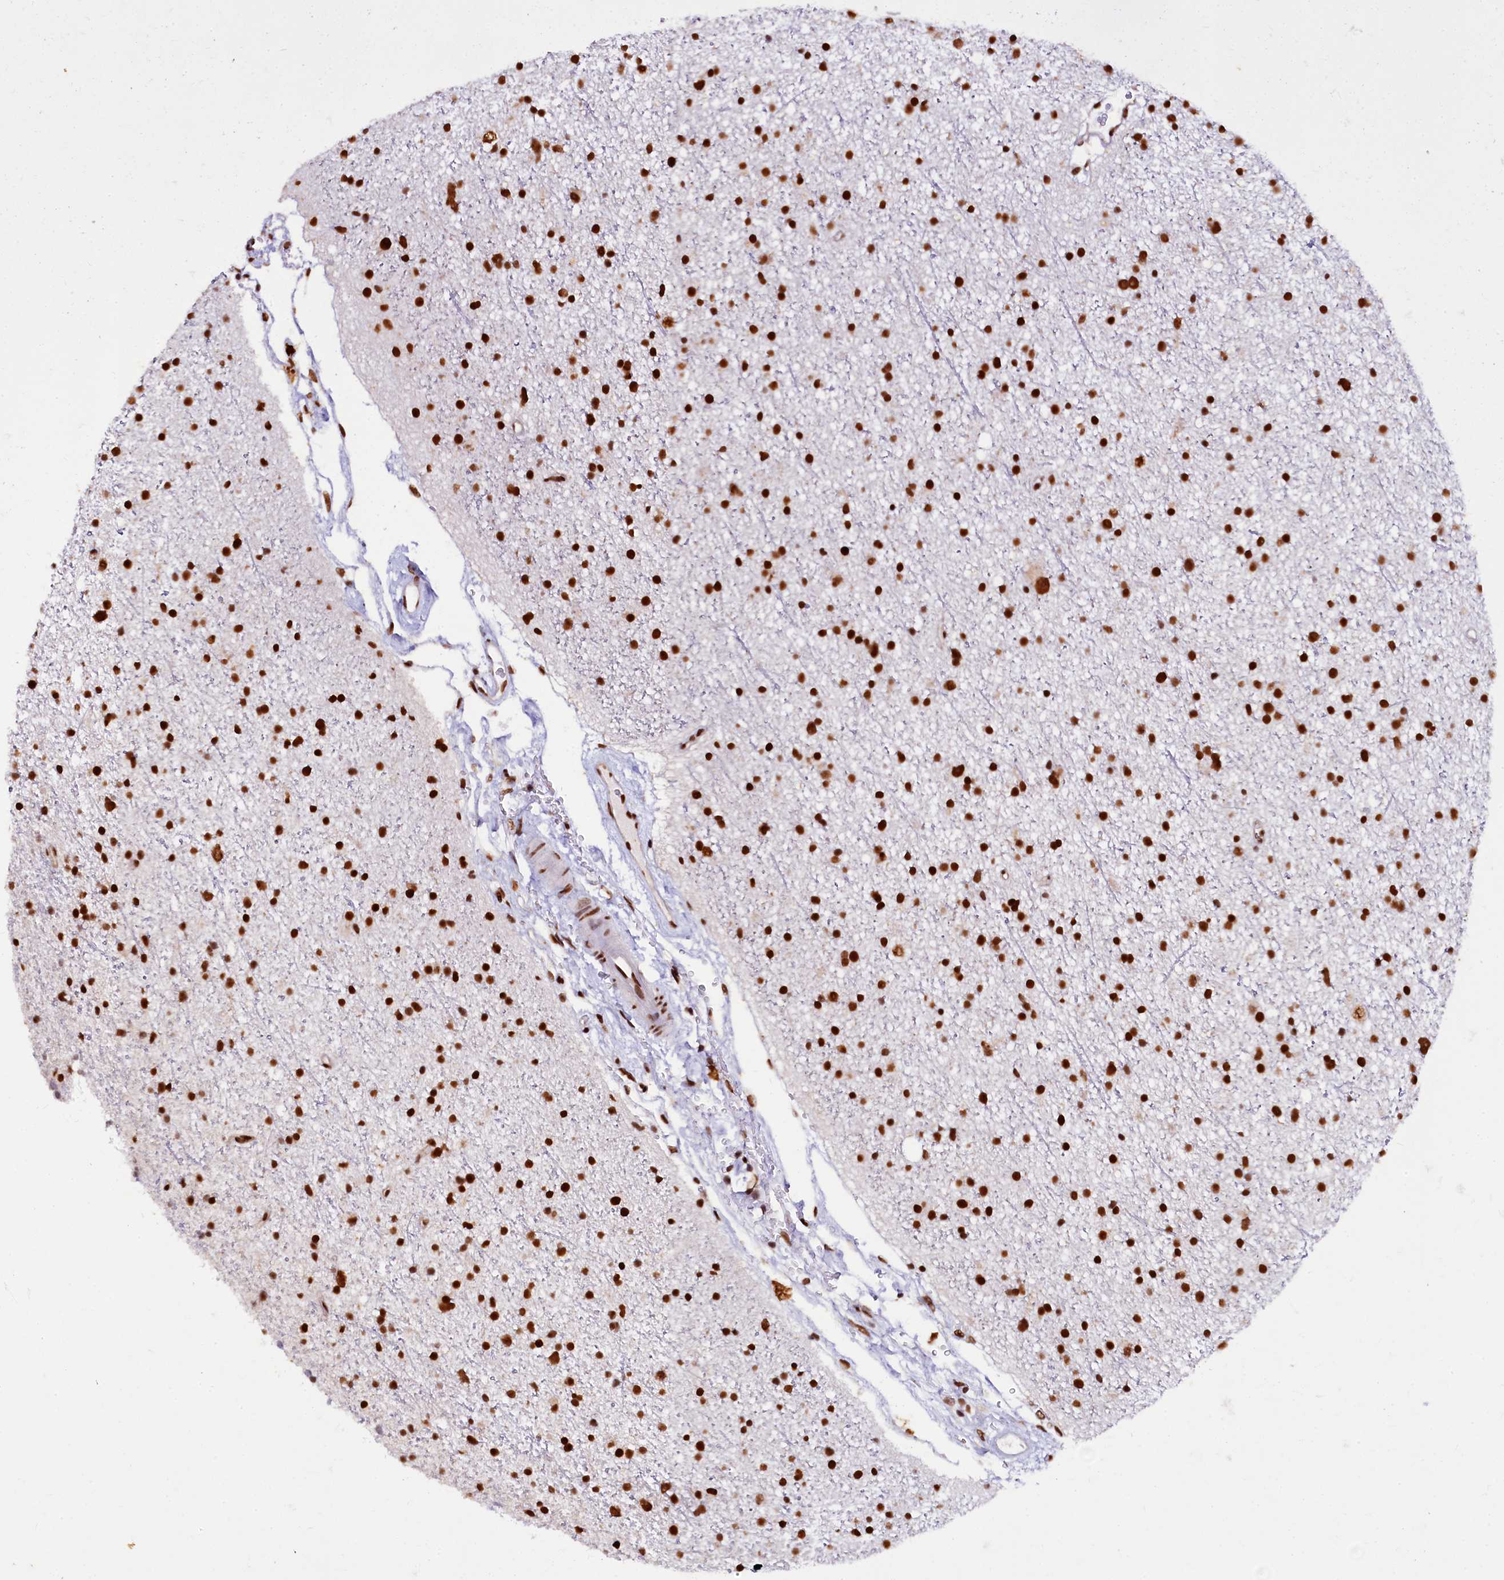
{"staining": {"intensity": "strong", "quantity": ">75%", "location": "nuclear"}, "tissue": "glioma", "cell_type": "Tumor cells", "image_type": "cancer", "snomed": [{"axis": "morphology", "description": "Glioma, malignant, Low grade"}, {"axis": "topography", "description": "Cerebral cortex"}], "caption": "Tumor cells demonstrate high levels of strong nuclear staining in approximately >75% of cells in human low-grade glioma (malignant).", "gene": "CPSF7", "patient": {"sex": "female", "age": 39}}